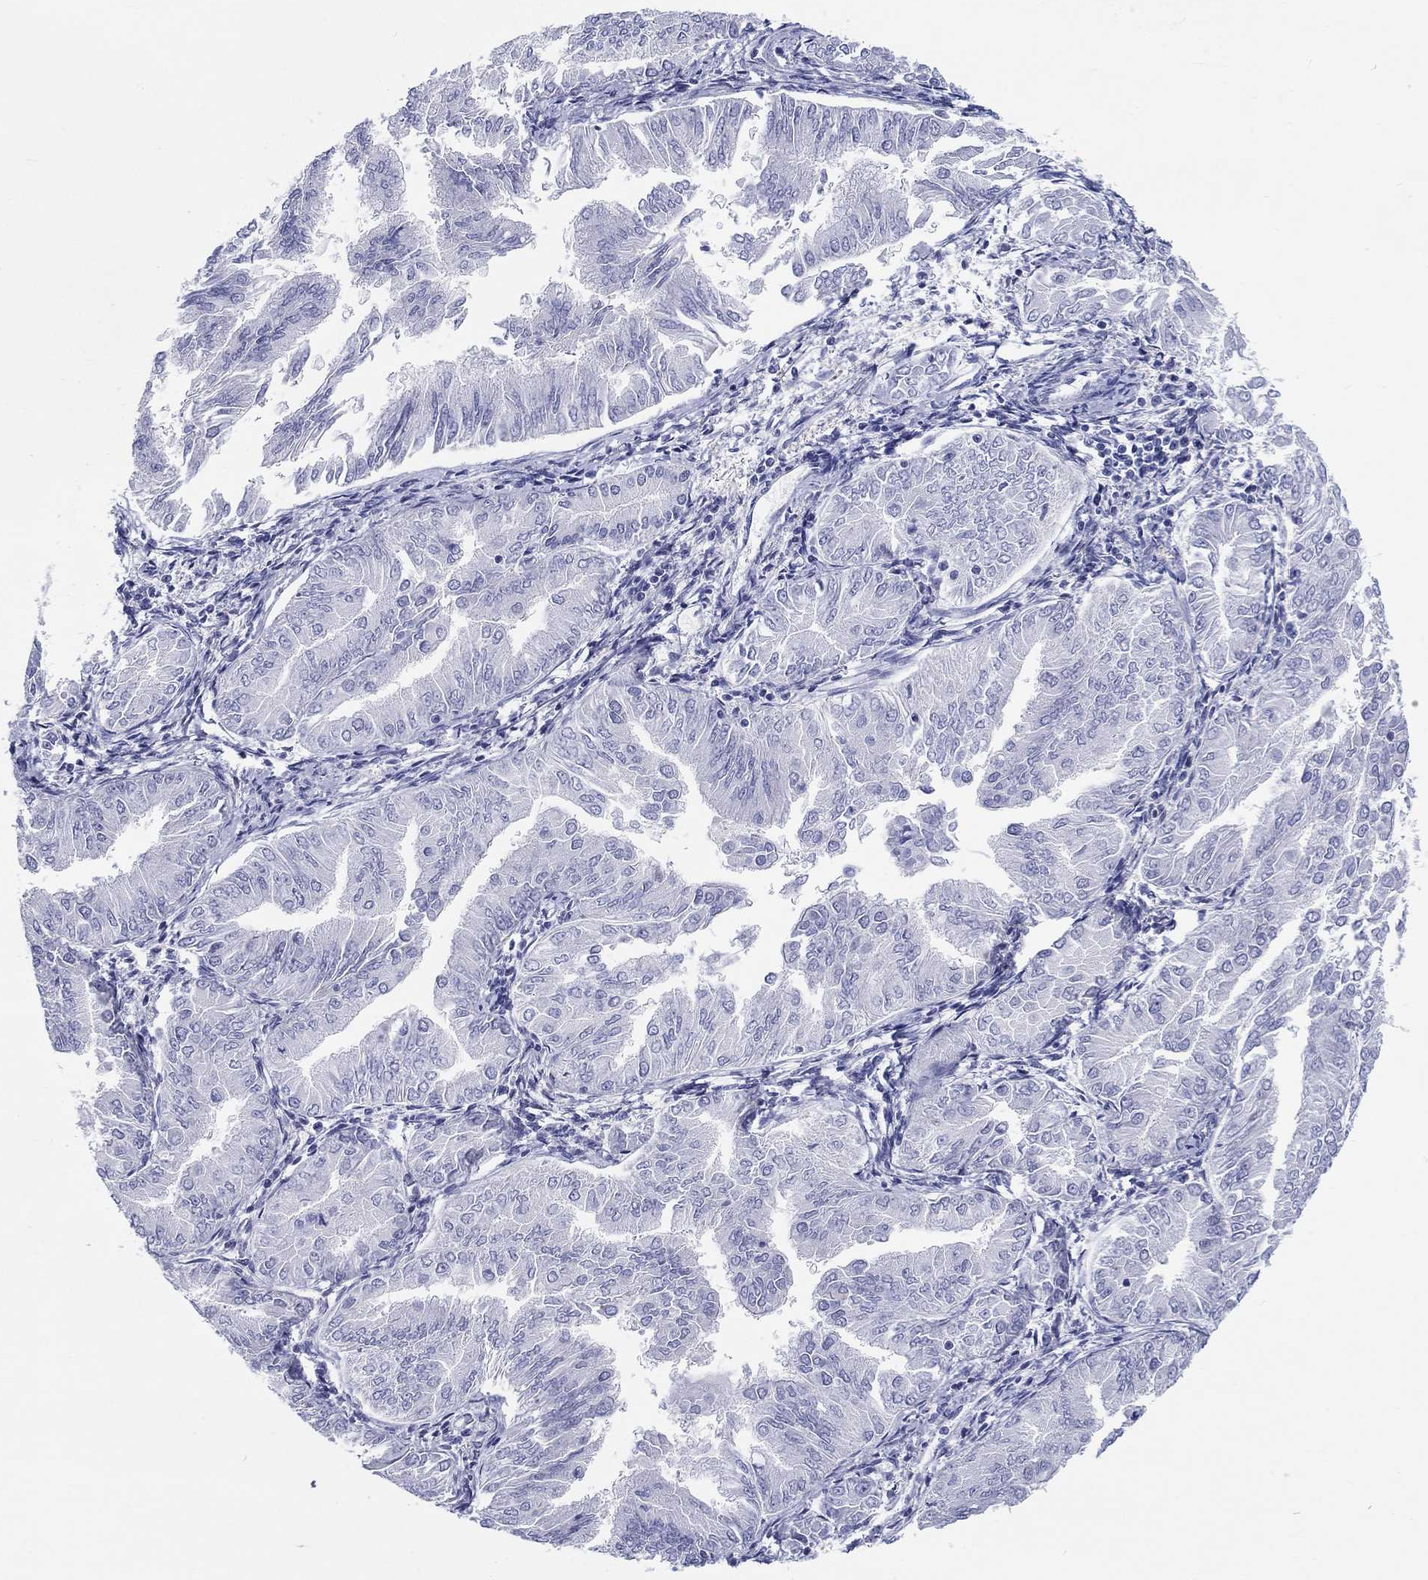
{"staining": {"intensity": "negative", "quantity": "none", "location": "none"}, "tissue": "endometrial cancer", "cell_type": "Tumor cells", "image_type": "cancer", "snomed": [{"axis": "morphology", "description": "Adenocarcinoma, NOS"}, {"axis": "topography", "description": "Endometrium"}], "caption": "Endometrial adenocarcinoma stained for a protein using immunohistochemistry (IHC) shows no expression tumor cells.", "gene": "H1-1", "patient": {"sex": "female", "age": 53}}